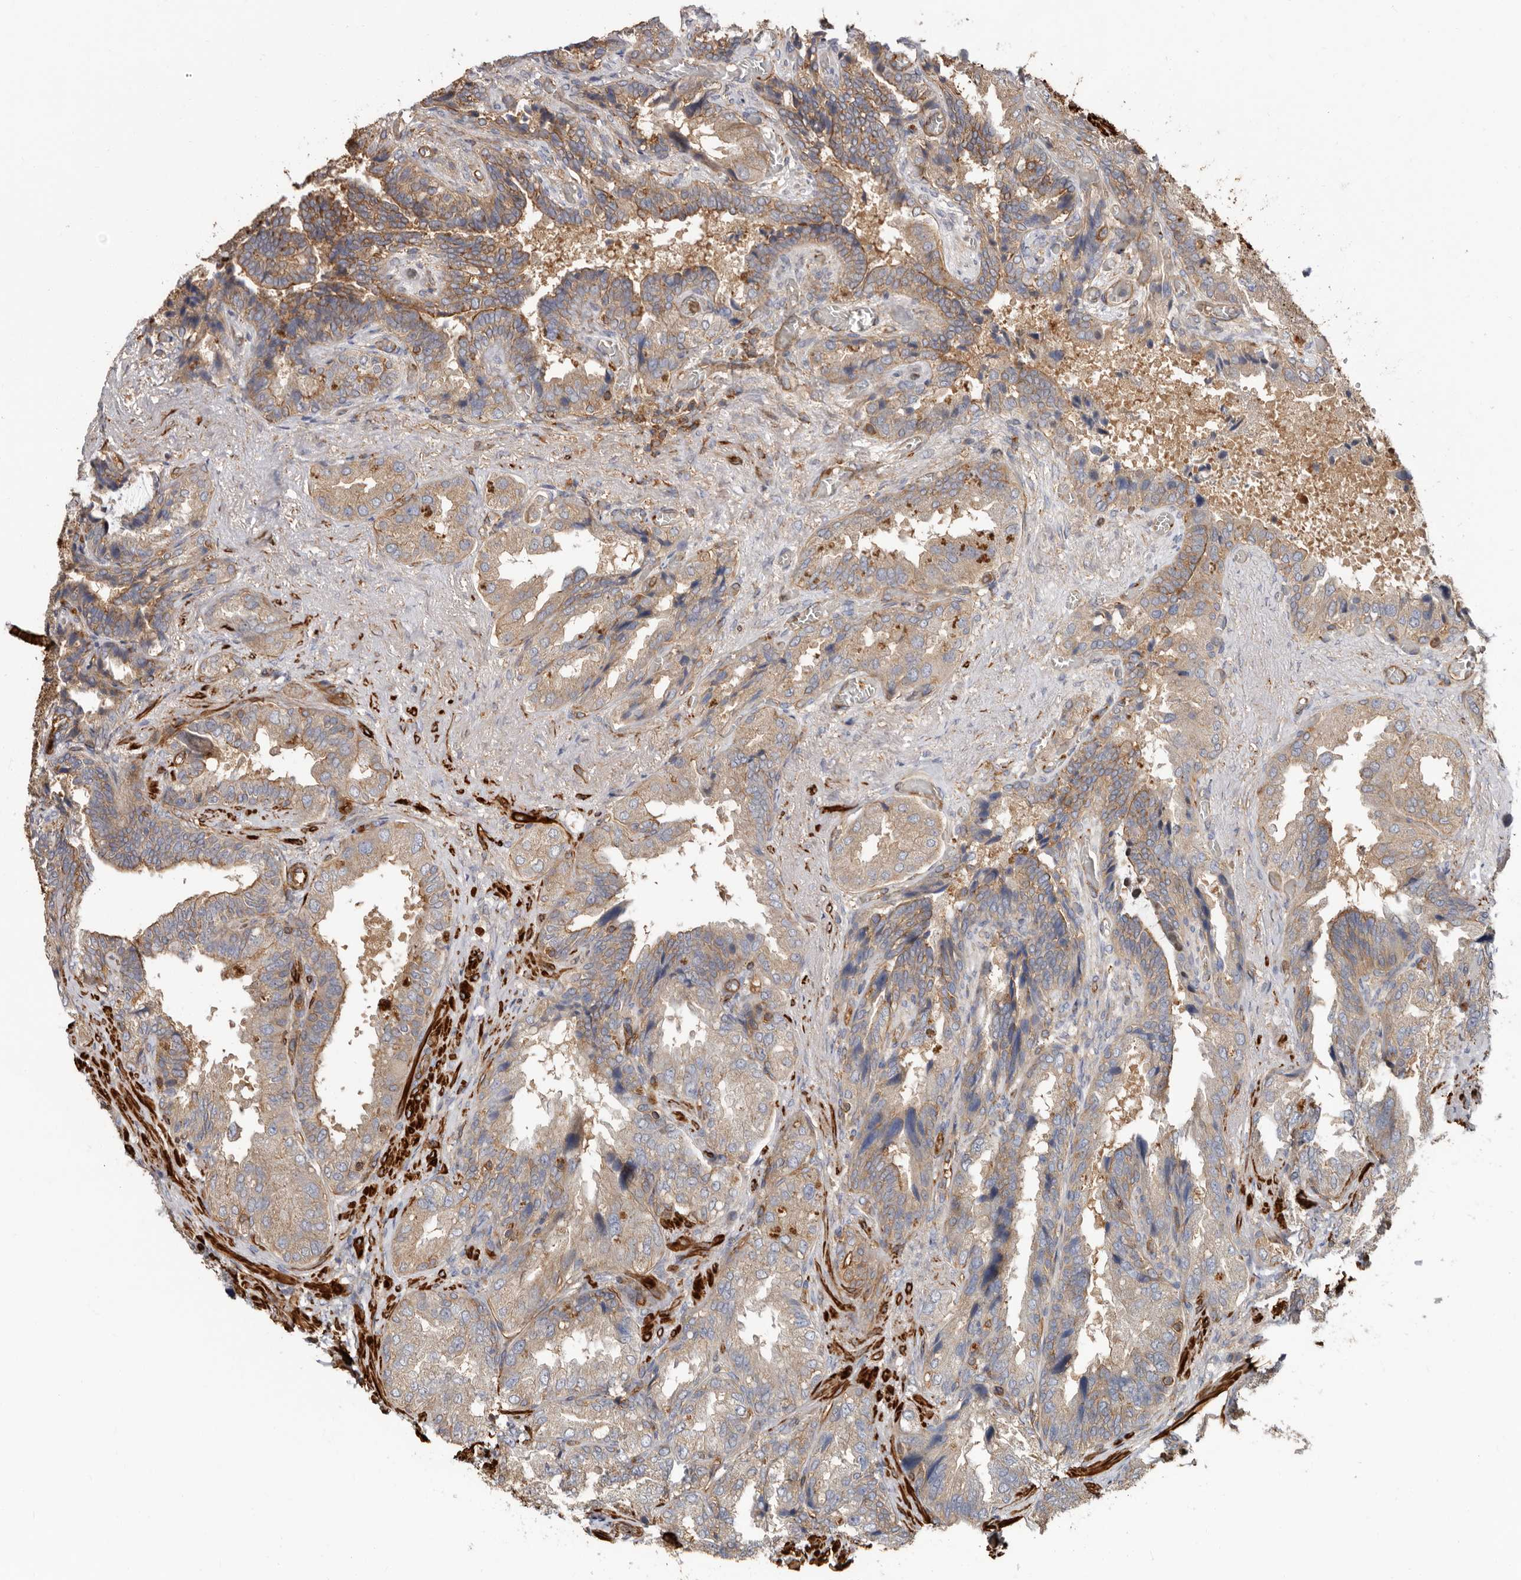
{"staining": {"intensity": "strong", "quantity": "25%-75%", "location": "cytoplasmic/membranous"}, "tissue": "seminal vesicle", "cell_type": "Glandular cells", "image_type": "normal", "snomed": [{"axis": "morphology", "description": "Normal tissue, NOS"}, {"axis": "topography", "description": "Seminal veicle"}, {"axis": "topography", "description": "Peripheral nerve tissue"}], "caption": "Seminal vesicle stained with DAB IHC shows high levels of strong cytoplasmic/membranous expression in approximately 25%-75% of glandular cells.", "gene": "TMC7", "patient": {"sex": "male", "age": 63}}